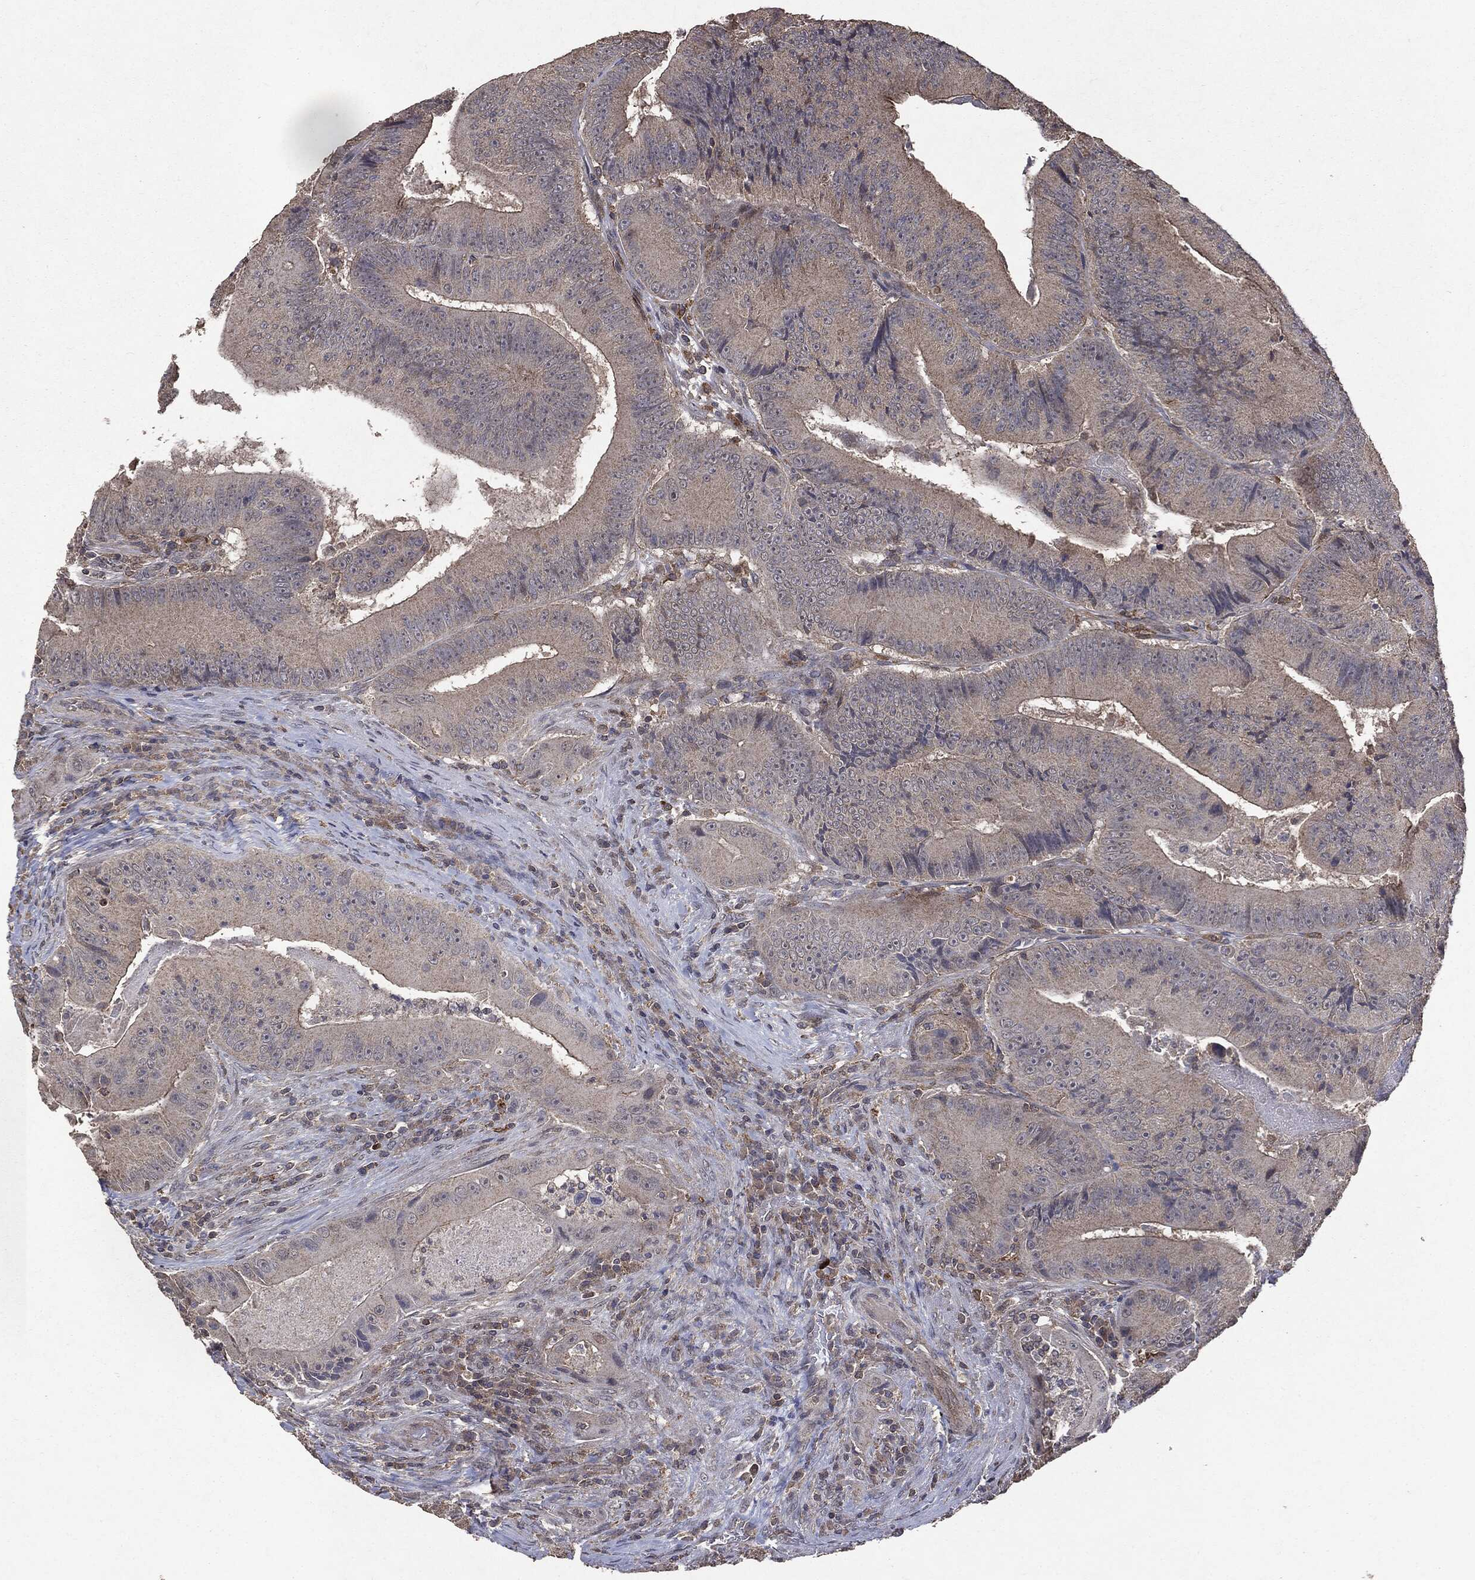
{"staining": {"intensity": "negative", "quantity": "none", "location": "none"}, "tissue": "colorectal cancer", "cell_type": "Tumor cells", "image_type": "cancer", "snomed": [{"axis": "morphology", "description": "Adenocarcinoma, NOS"}, {"axis": "topography", "description": "Colon"}], "caption": "Immunohistochemistry of human colorectal cancer (adenocarcinoma) reveals no positivity in tumor cells. (Stains: DAB immunohistochemistry (IHC) with hematoxylin counter stain, Microscopy: brightfield microscopy at high magnification).", "gene": "PTEN", "patient": {"sex": "female", "age": 86}}